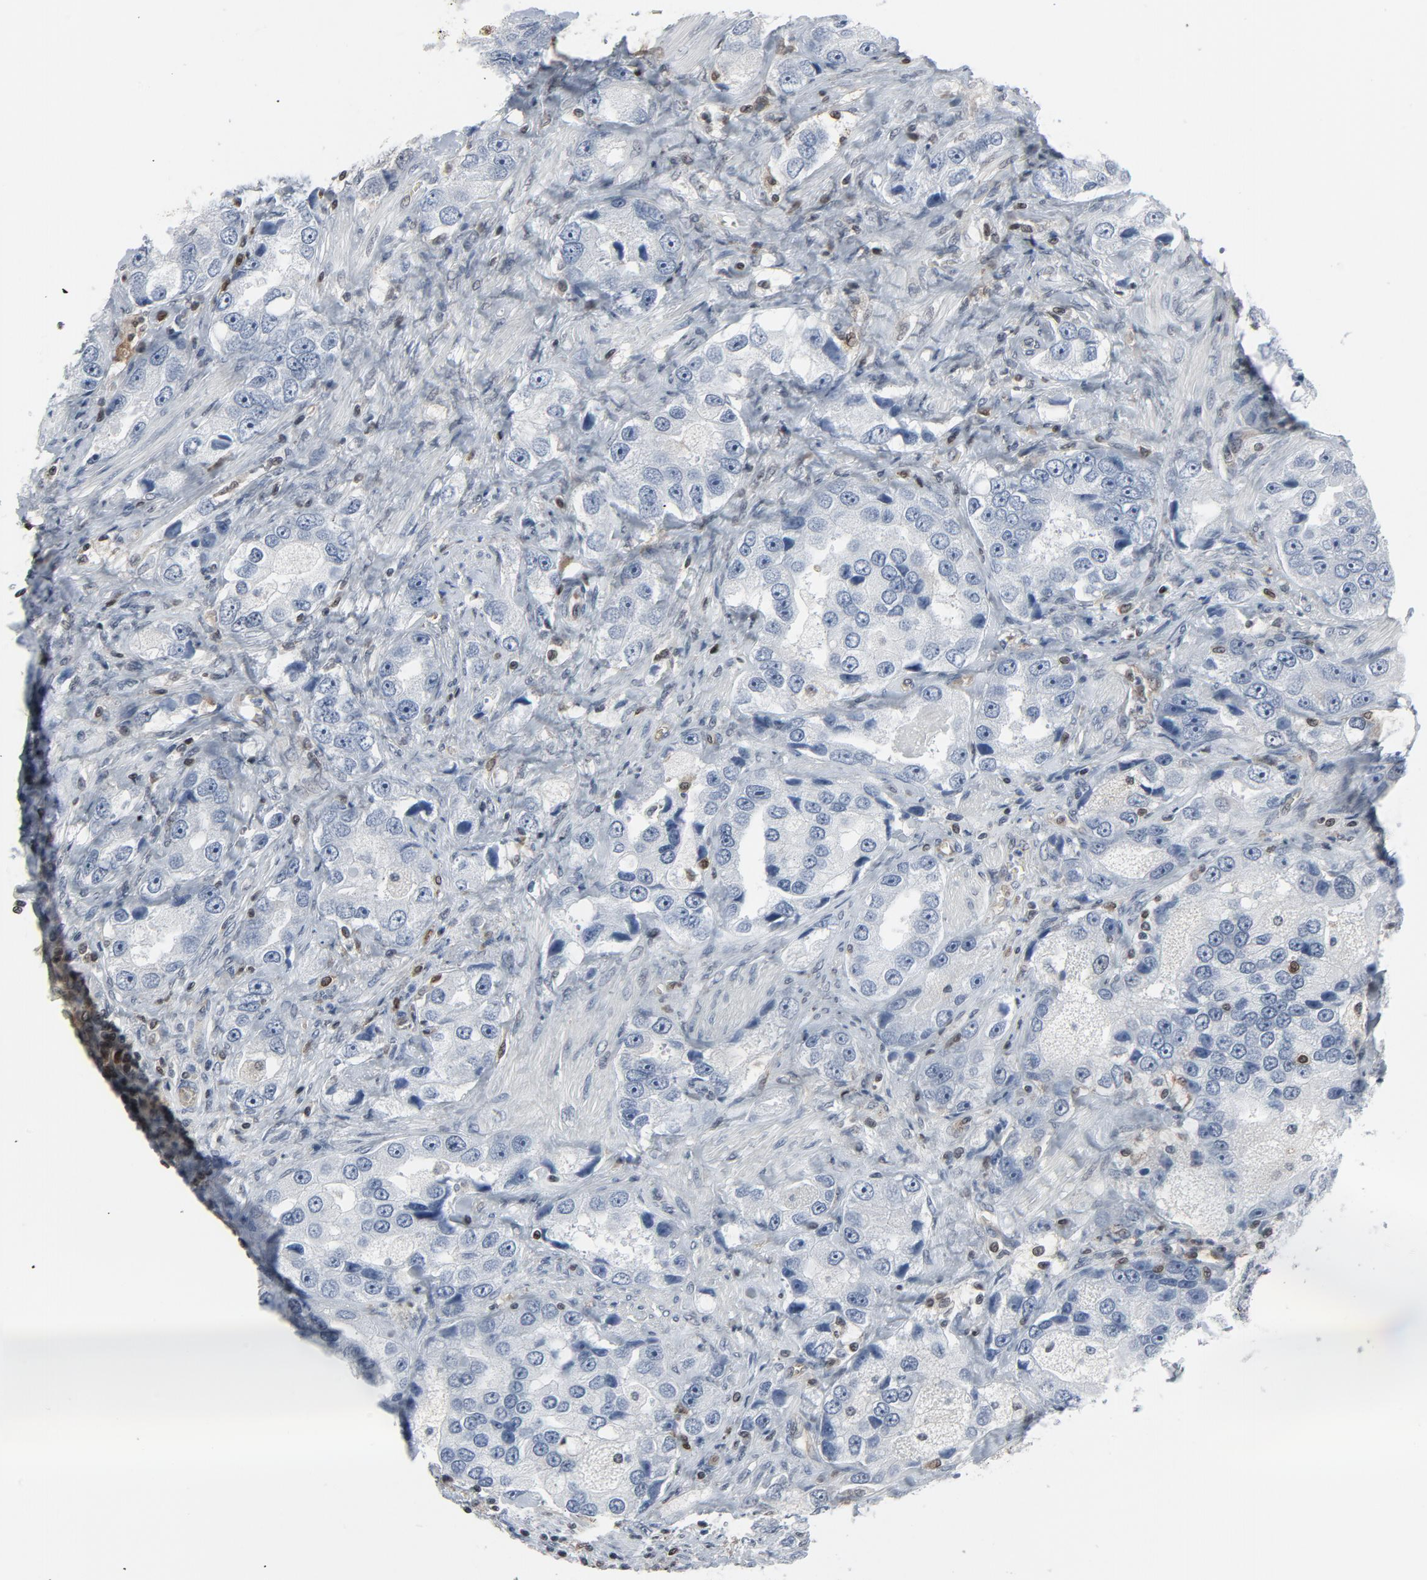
{"staining": {"intensity": "negative", "quantity": "none", "location": "none"}, "tissue": "prostate cancer", "cell_type": "Tumor cells", "image_type": "cancer", "snomed": [{"axis": "morphology", "description": "Adenocarcinoma, High grade"}, {"axis": "topography", "description": "Prostate"}], "caption": "Immunohistochemical staining of human adenocarcinoma (high-grade) (prostate) demonstrates no significant staining in tumor cells.", "gene": "STAT5A", "patient": {"sex": "male", "age": 63}}